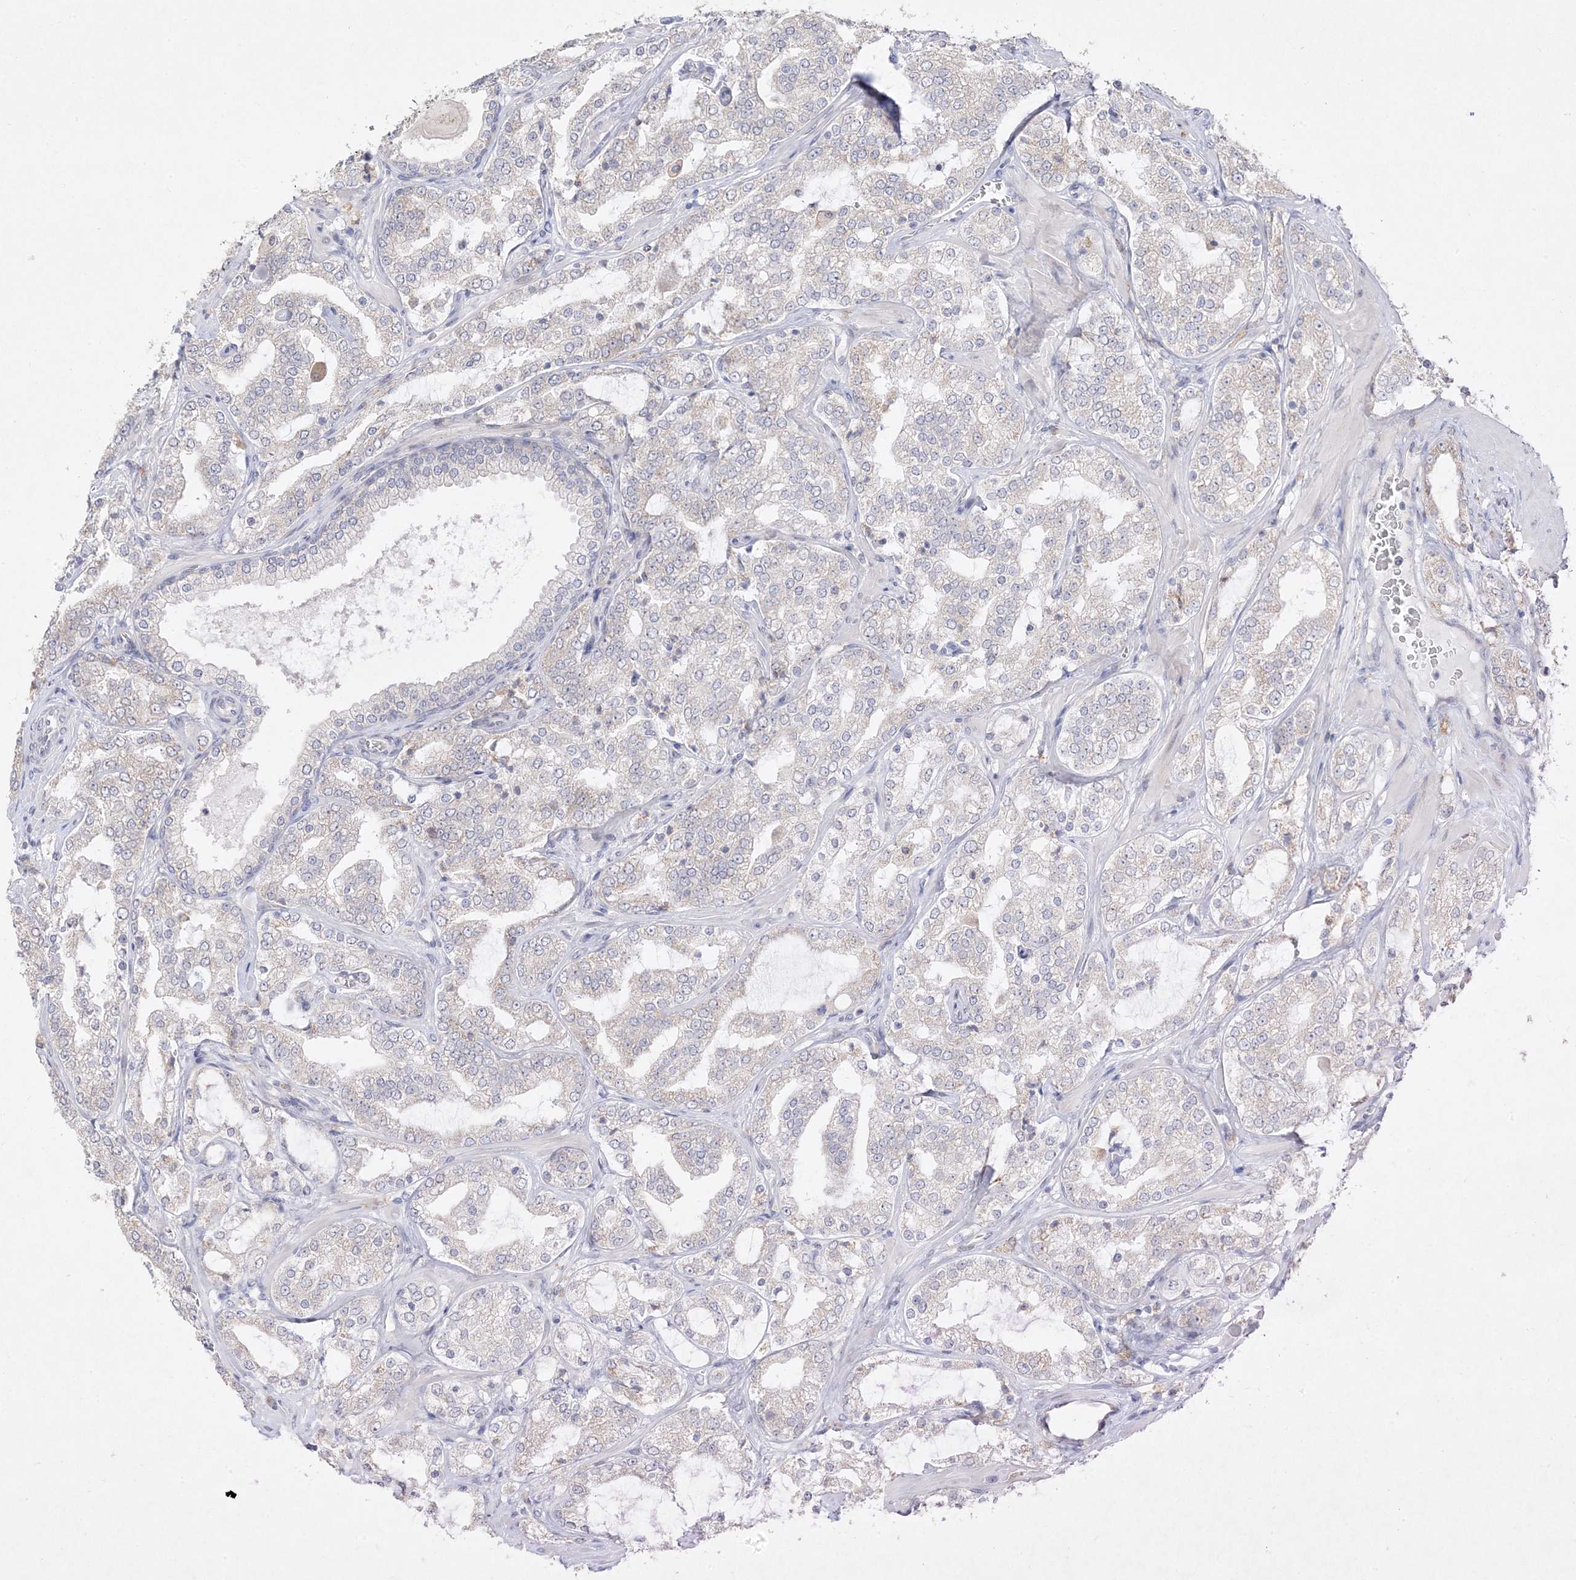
{"staining": {"intensity": "weak", "quantity": "<25%", "location": "cytoplasmic/membranous"}, "tissue": "prostate cancer", "cell_type": "Tumor cells", "image_type": "cancer", "snomed": [{"axis": "morphology", "description": "Adenocarcinoma, High grade"}, {"axis": "topography", "description": "Prostate"}], "caption": "High magnification brightfield microscopy of prostate cancer stained with DAB (3,3'-diaminobenzidine) (brown) and counterstained with hematoxylin (blue): tumor cells show no significant expression.", "gene": "C2CD2", "patient": {"sex": "male", "age": 64}}